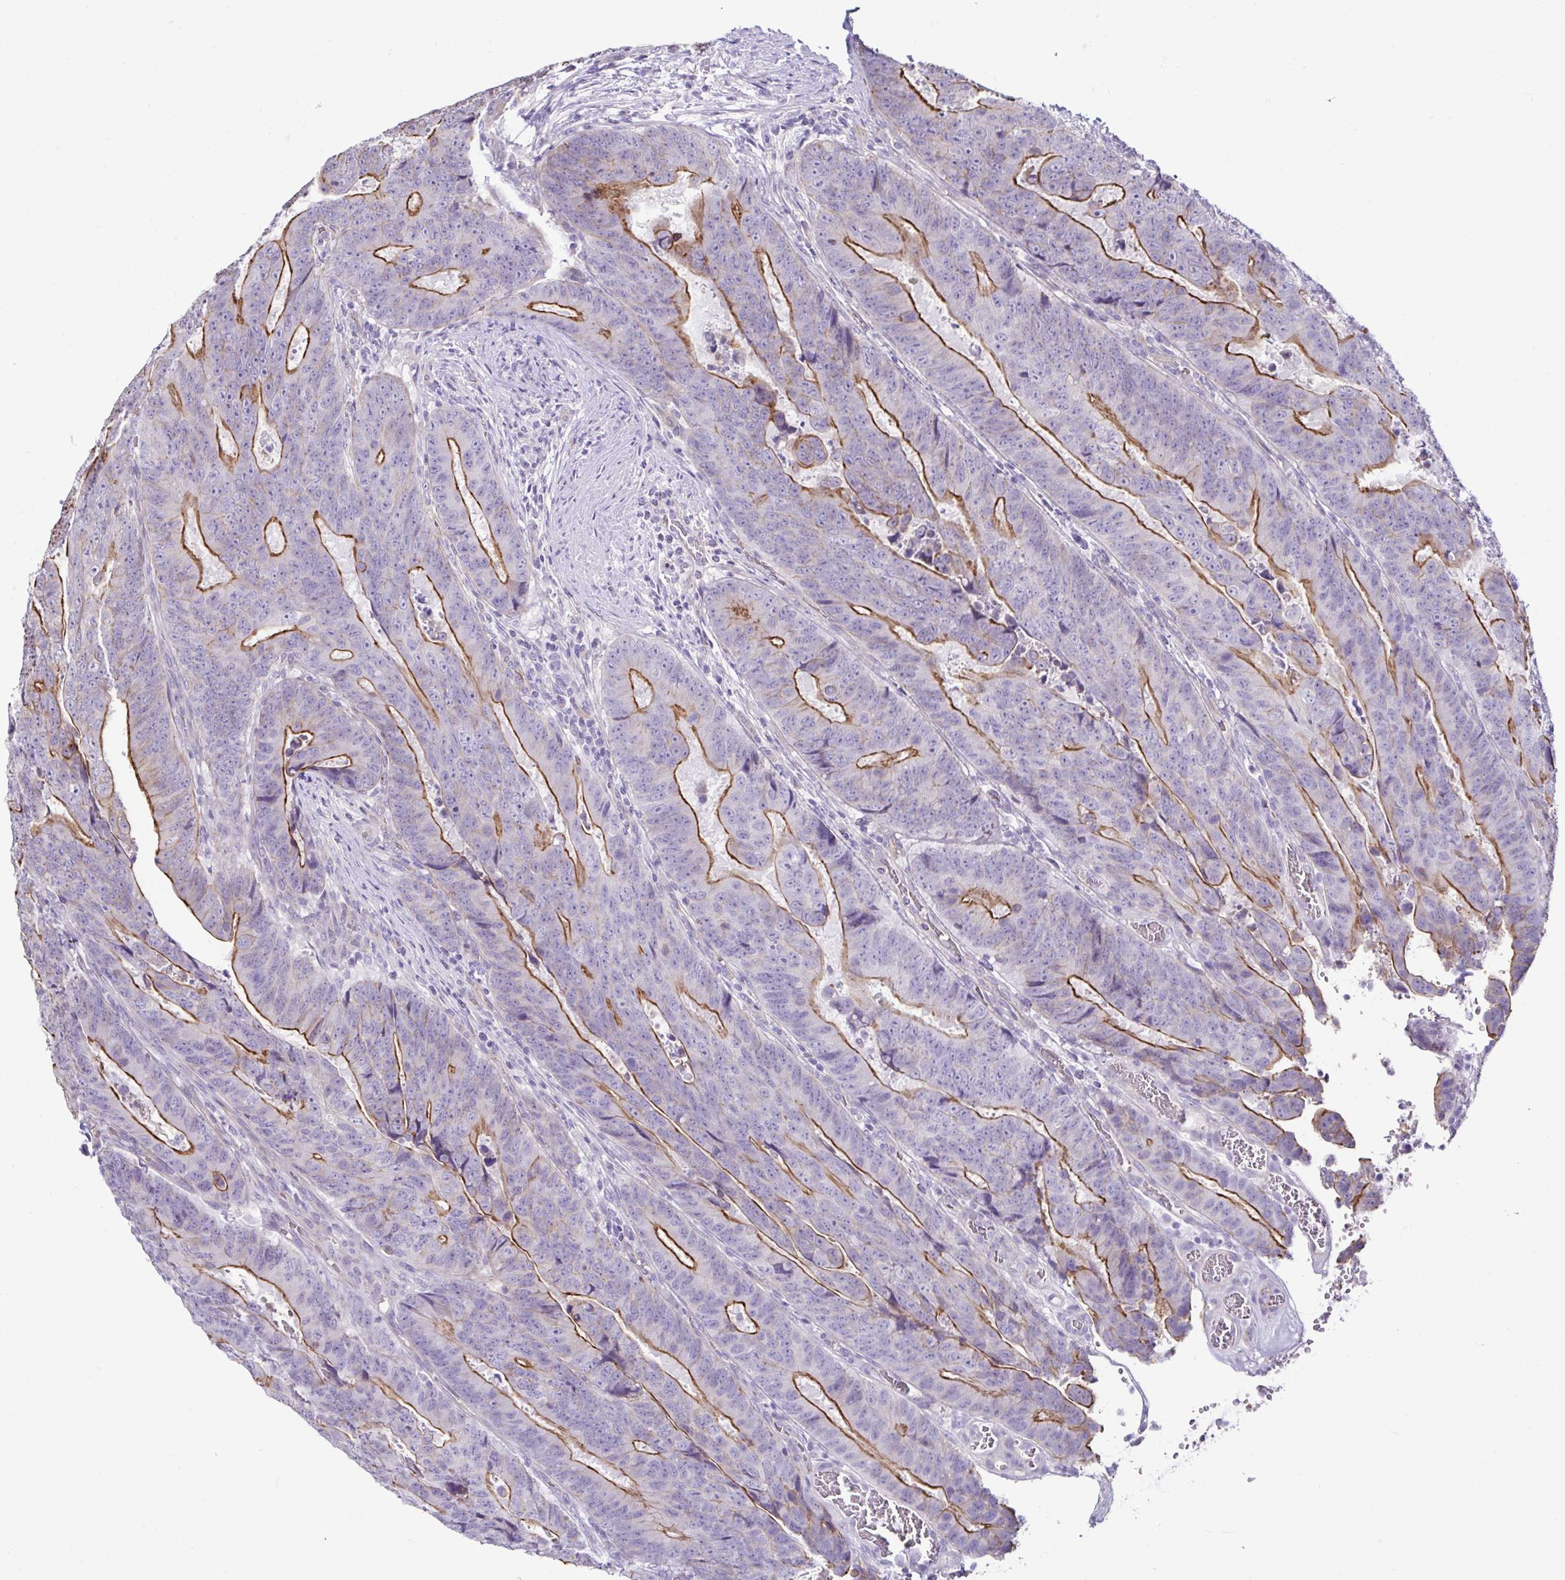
{"staining": {"intensity": "moderate", "quantity": "25%-75%", "location": "cytoplasmic/membranous"}, "tissue": "colorectal cancer", "cell_type": "Tumor cells", "image_type": "cancer", "snomed": [{"axis": "morphology", "description": "Adenocarcinoma, NOS"}, {"axis": "topography", "description": "Colon"}], "caption": "IHC of colorectal cancer exhibits medium levels of moderate cytoplasmic/membranous staining in approximately 25%-75% of tumor cells.", "gene": "CASP14", "patient": {"sex": "female", "age": 48}}